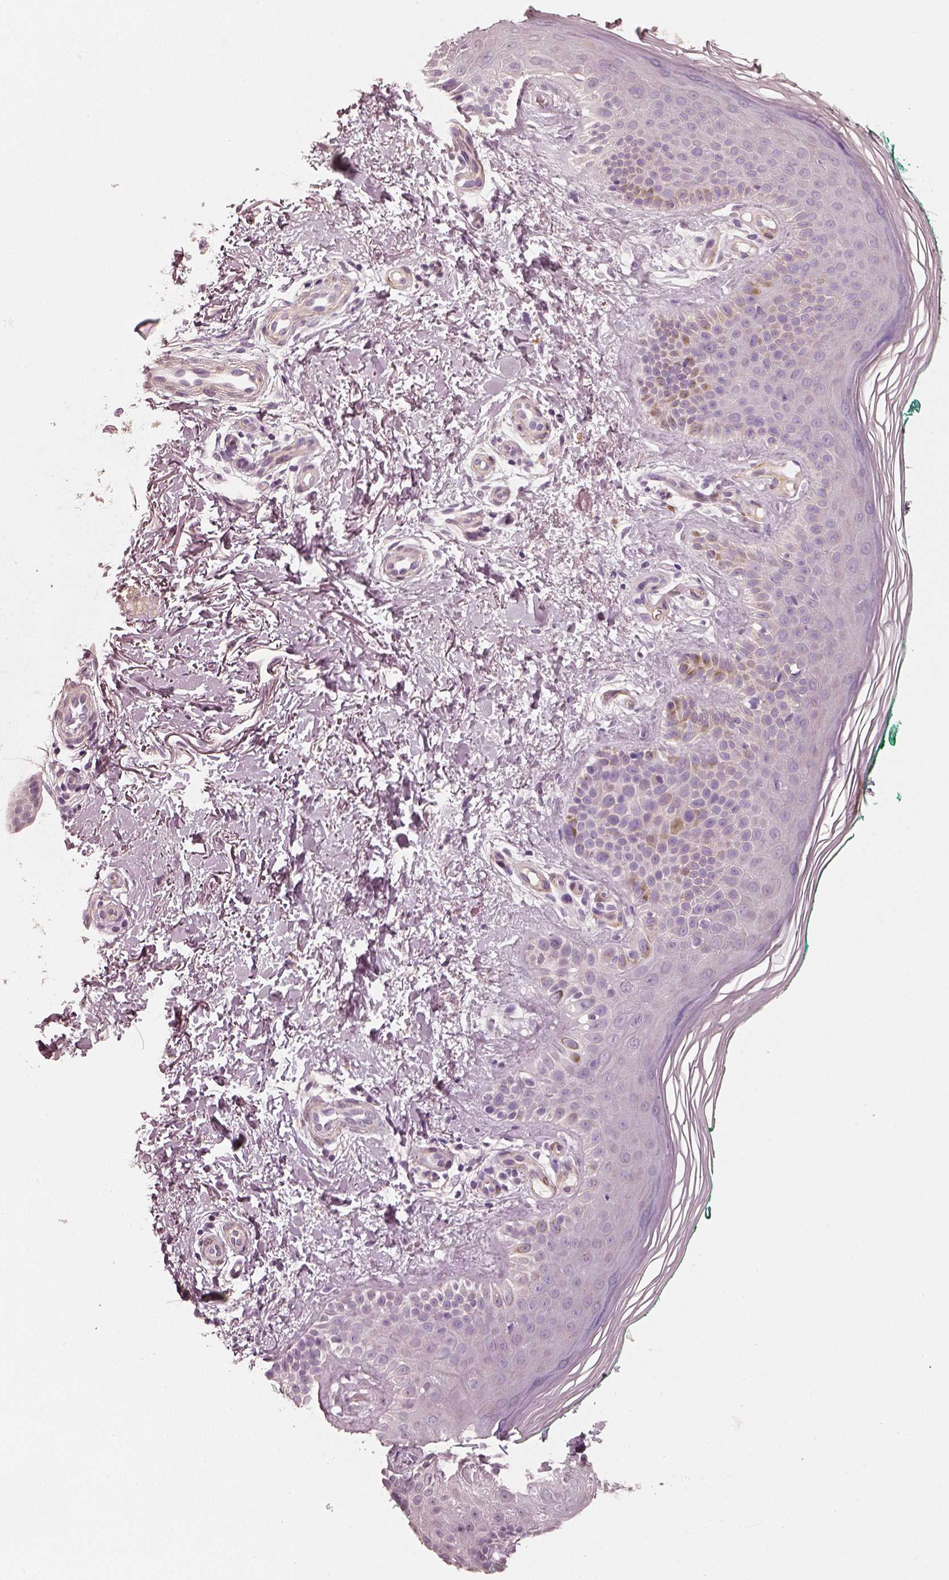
{"staining": {"intensity": "negative", "quantity": "none", "location": "none"}, "tissue": "skin", "cell_type": "Fibroblasts", "image_type": "normal", "snomed": [{"axis": "morphology", "description": "Normal tissue, NOS"}, {"axis": "morphology", "description": "Inflammation, NOS"}, {"axis": "morphology", "description": "Fibrosis, NOS"}, {"axis": "topography", "description": "Skin"}], "caption": "DAB (3,3'-diaminobenzidine) immunohistochemical staining of normal human skin displays no significant staining in fibroblasts.", "gene": "RS1", "patient": {"sex": "male", "age": 71}}